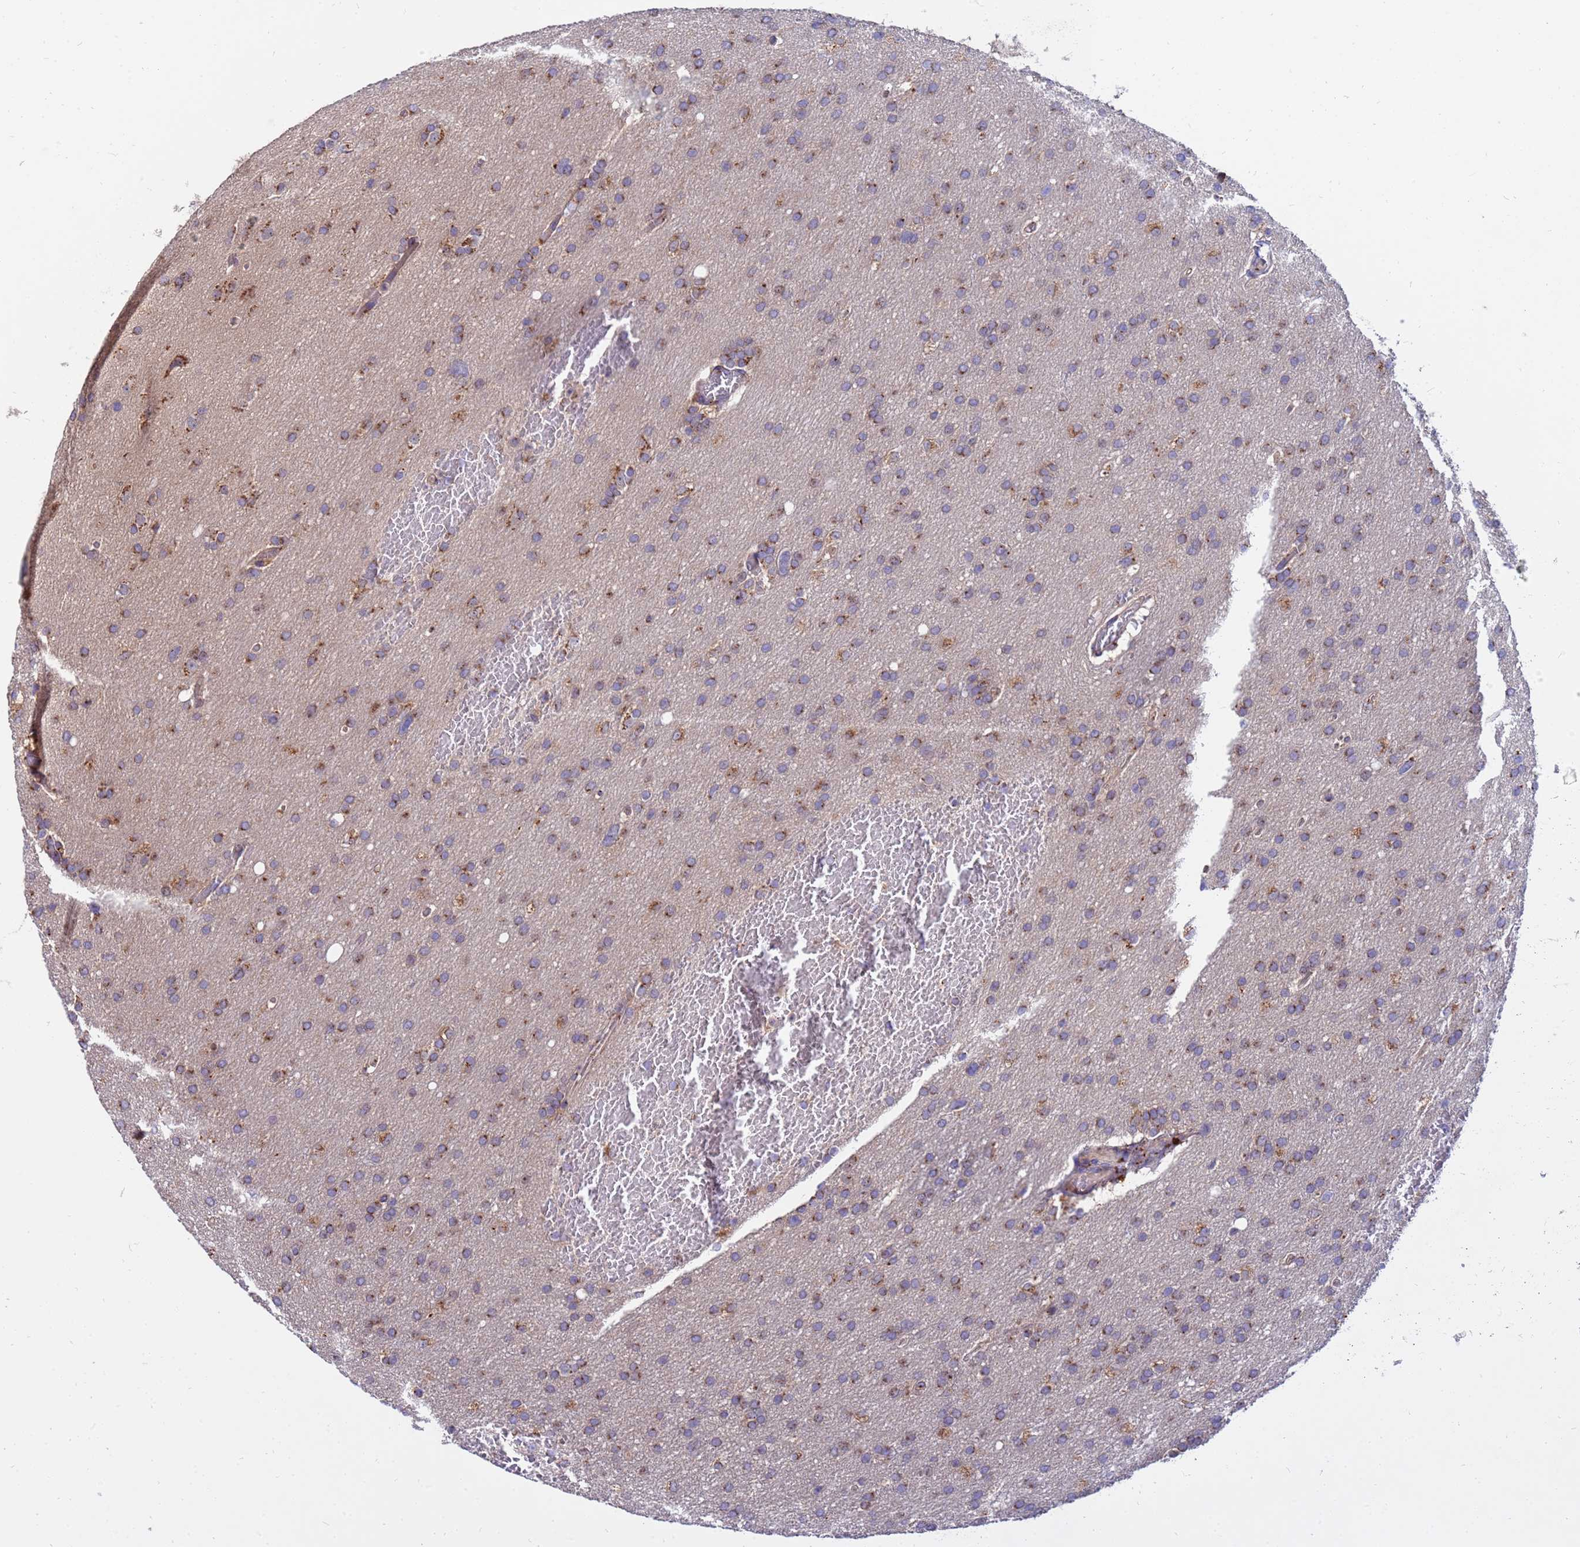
{"staining": {"intensity": "moderate", "quantity": ">75%", "location": "cytoplasmic/membranous"}, "tissue": "glioma", "cell_type": "Tumor cells", "image_type": "cancer", "snomed": [{"axis": "morphology", "description": "Glioma, malignant, High grade"}, {"axis": "topography", "description": "Cerebral cortex"}], "caption": "A medium amount of moderate cytoplasmic/membranous expression is identified in approximately >75% of tumor cells in malignant glioma (high-grade) tissue.", "gene": "HPS3", "patient": {"sex": "female", "age": 36}}